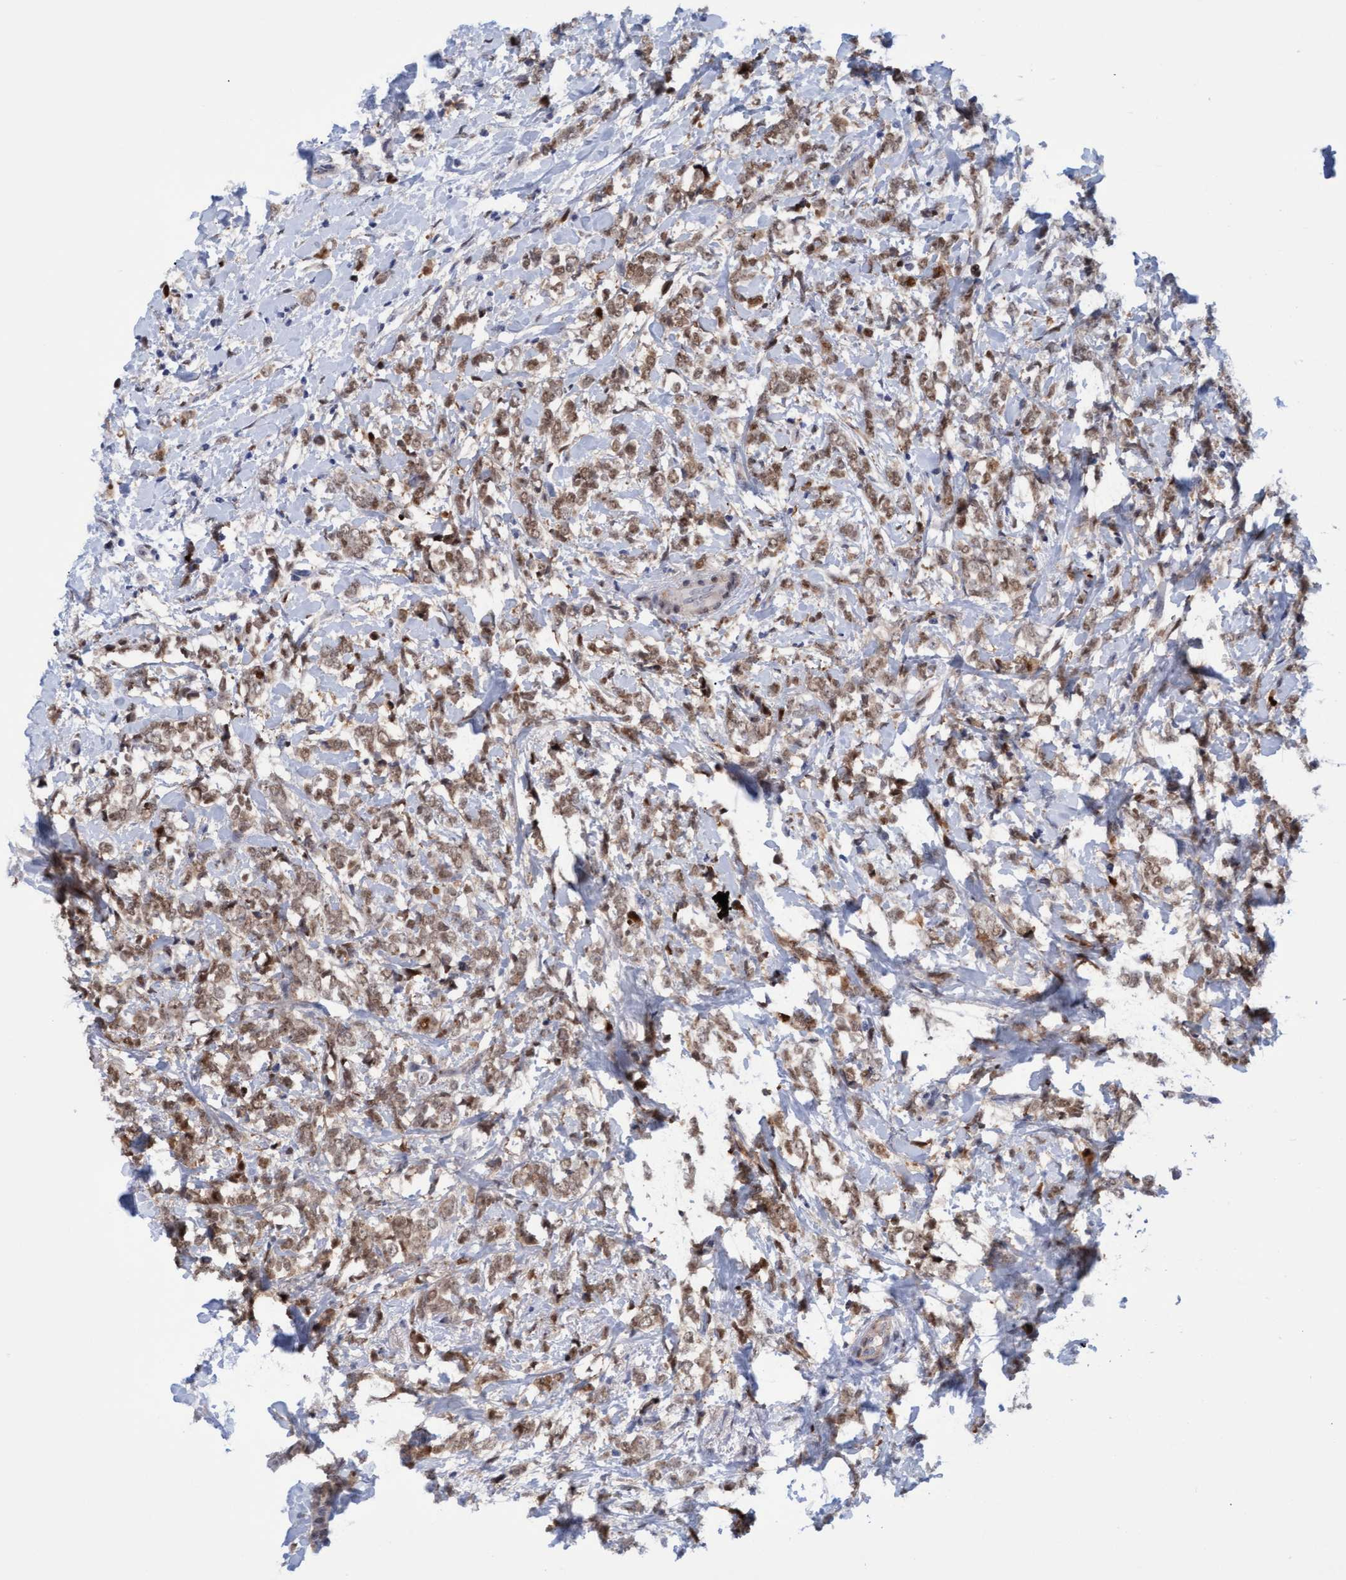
{"staining": {"intensity": "weak", "quantity": ">75%", "location": "cytoplasmic/membranous,nuclear"}, "tissue": "breast cancer", "cell_type": "Tumor cells", "image_type": "cancer", "snomed": [{"axis": "morphology", "description": "Normal tissue, NOS"}, {"axis": "morphology", "description": "Lobular carcinoma"}, {"axis": "topography", "description": "Breast"}], "caption": "An immunohistochemistry (IHC) histopathology image of neoplastic tissue is shown. Protein staining in brown highlights weak cytoplasmic/membranous and nuclear positivity in lobular carcinoma (breast) within tumor cells. The protein is stained brown, and the nuclei are stained in blue (DAB IHC with brightfield microscopy, high magnification).", "gene": "PINX1", "patient": {"sex": "female", "age": 47}}